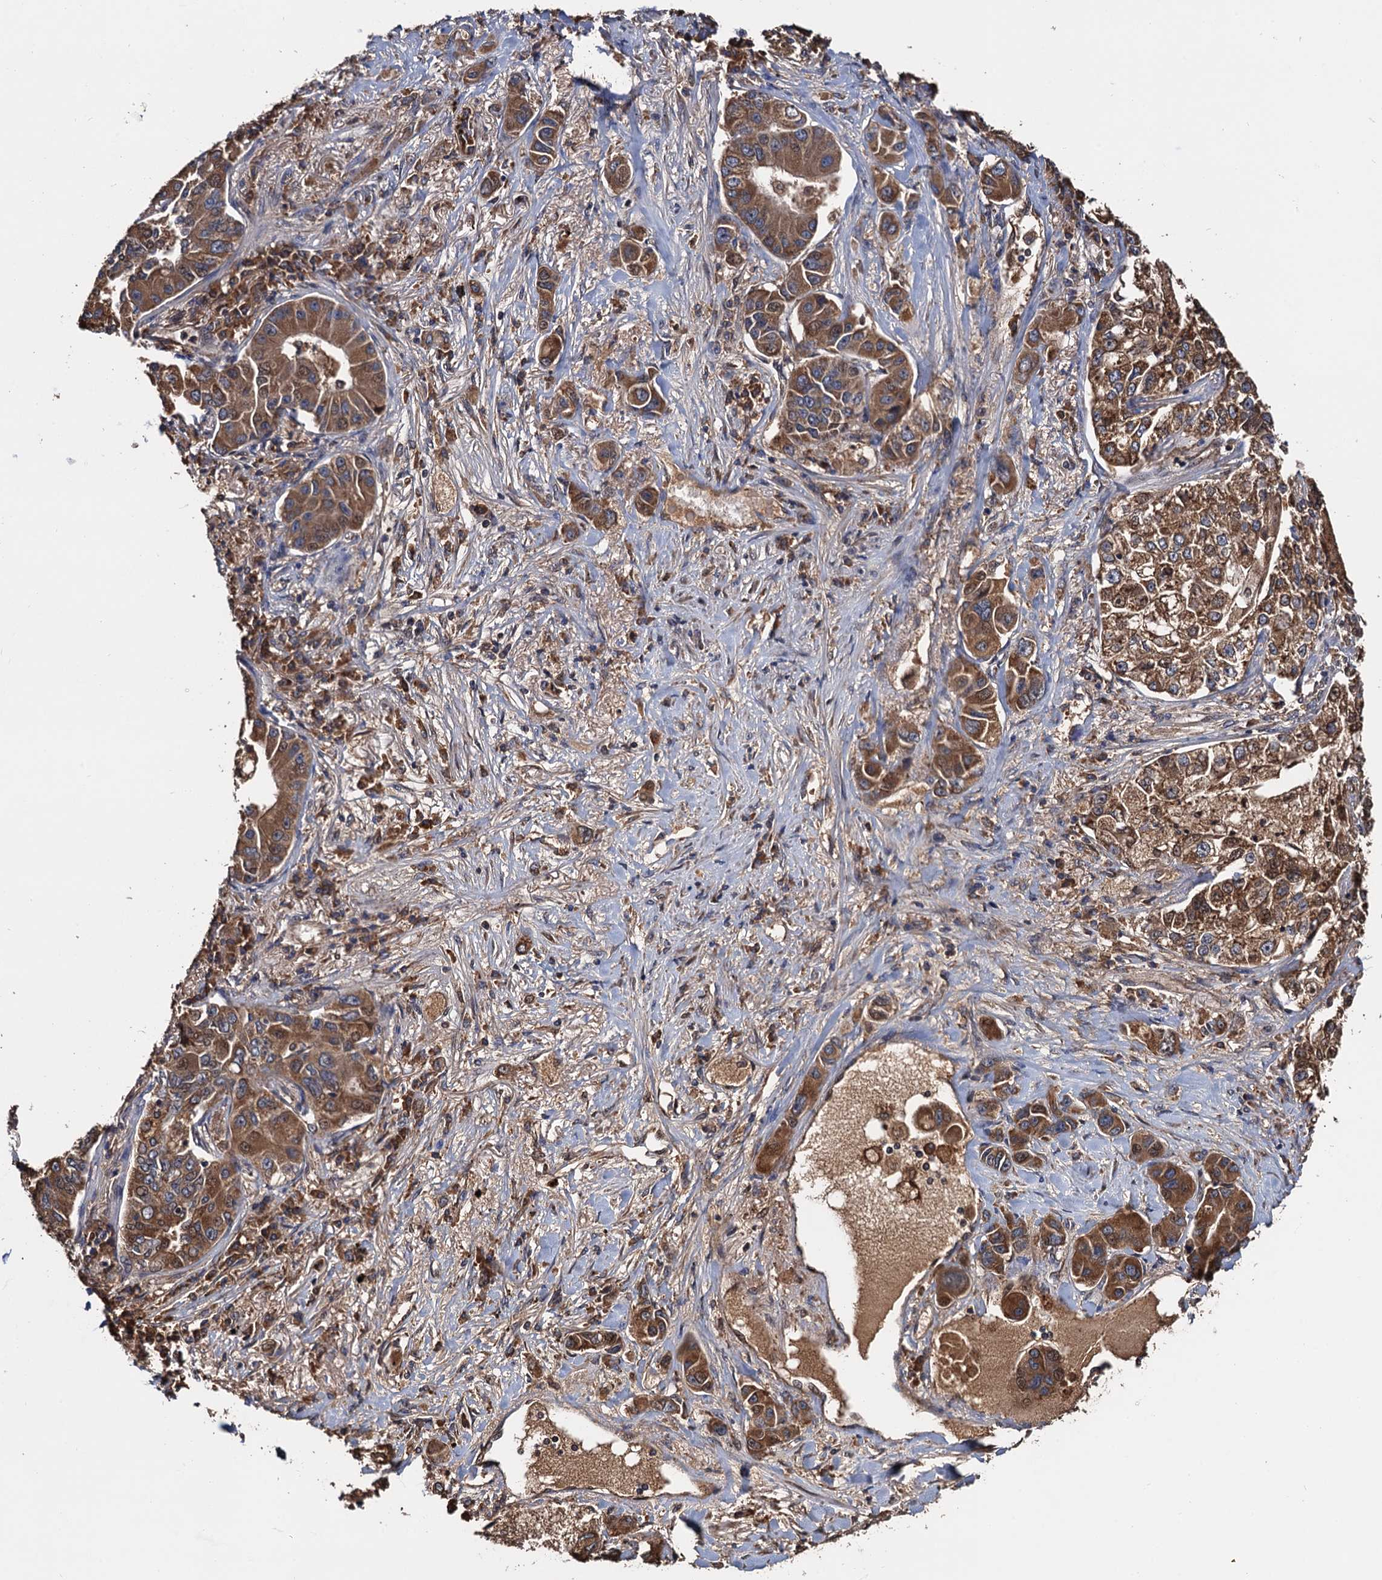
{"staining": {"intensity": "moderate", "quantity": ">75%", "location": "cytoplasmic/membranous"}, "tissue": "lung cancer", "cell_type": "Tumor cells", "image_type": "cancer", "snomed": [{"axis": "morphology", "description": "Adenocarcinoma, NOS"}, {"axis": "topography", "description": "Lung"}], "caption": "Protein staining demonstrates moderate cytoplasmic/membranous staining in approximately >75% of tumor cells in lung adenocarcinoma.", "gene": "RGS11", "patient": {"sex": "male", "age": 49}}